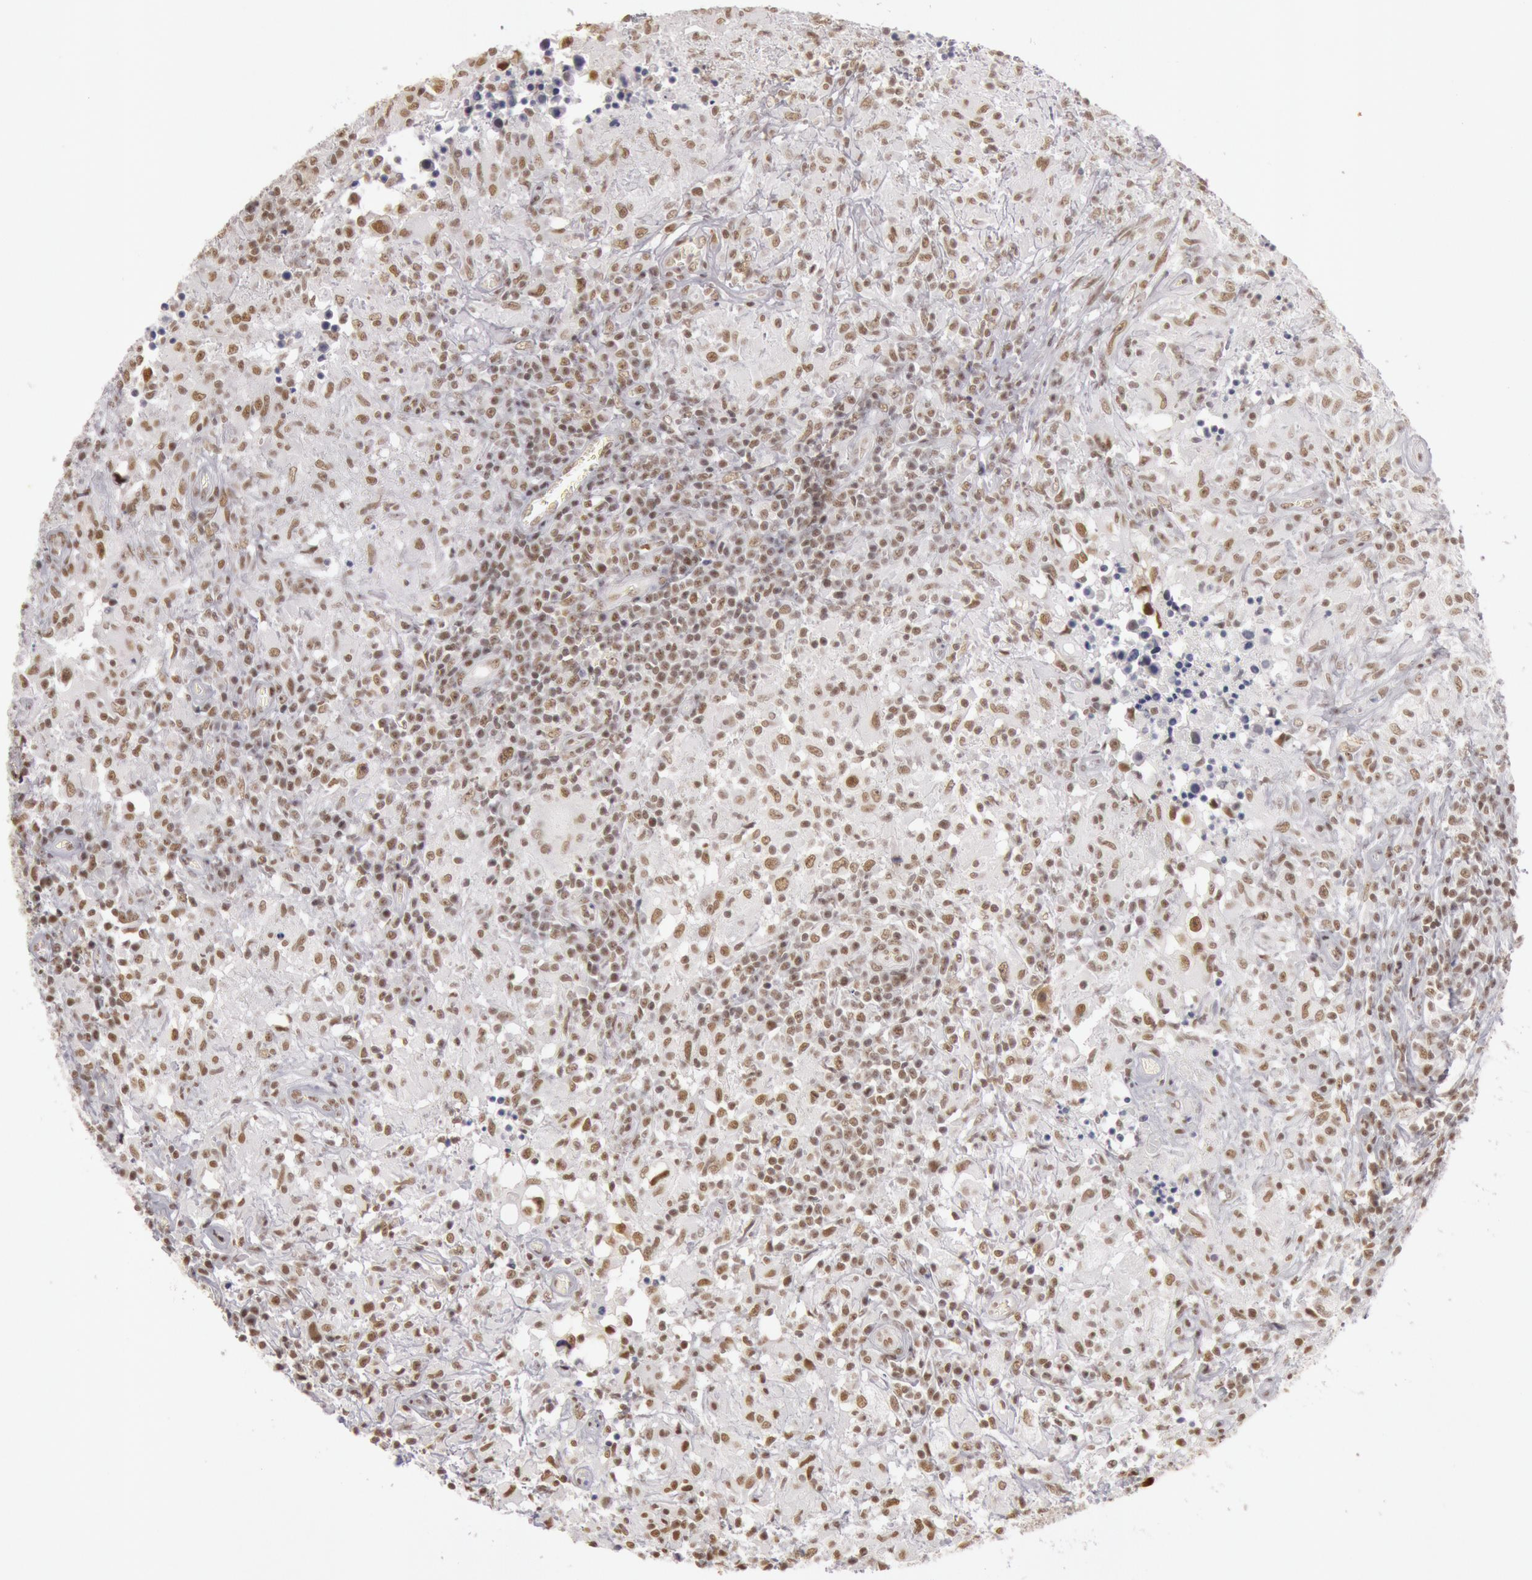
{"staining": {"intensity": "moderate", "quantity": ">75%", "location": "nuclear"}, "tissue": "testis cancer", "cell_type": "Tumor cells", "image_type": "cancer", "snomed": [{"axis": "morphology", "description": "Seminoma, NOS"}, {"axis": "topography", "description": "Testis"}], "caption": "Moderate nuclear protein expression is appreciated in approximately >75% of tumor cells in testis cancer (seminoma). (IHC, brightfield microscopy, high magnification).", "gene": "ESS2", "patient": {"sex": "male", "age": 34}}